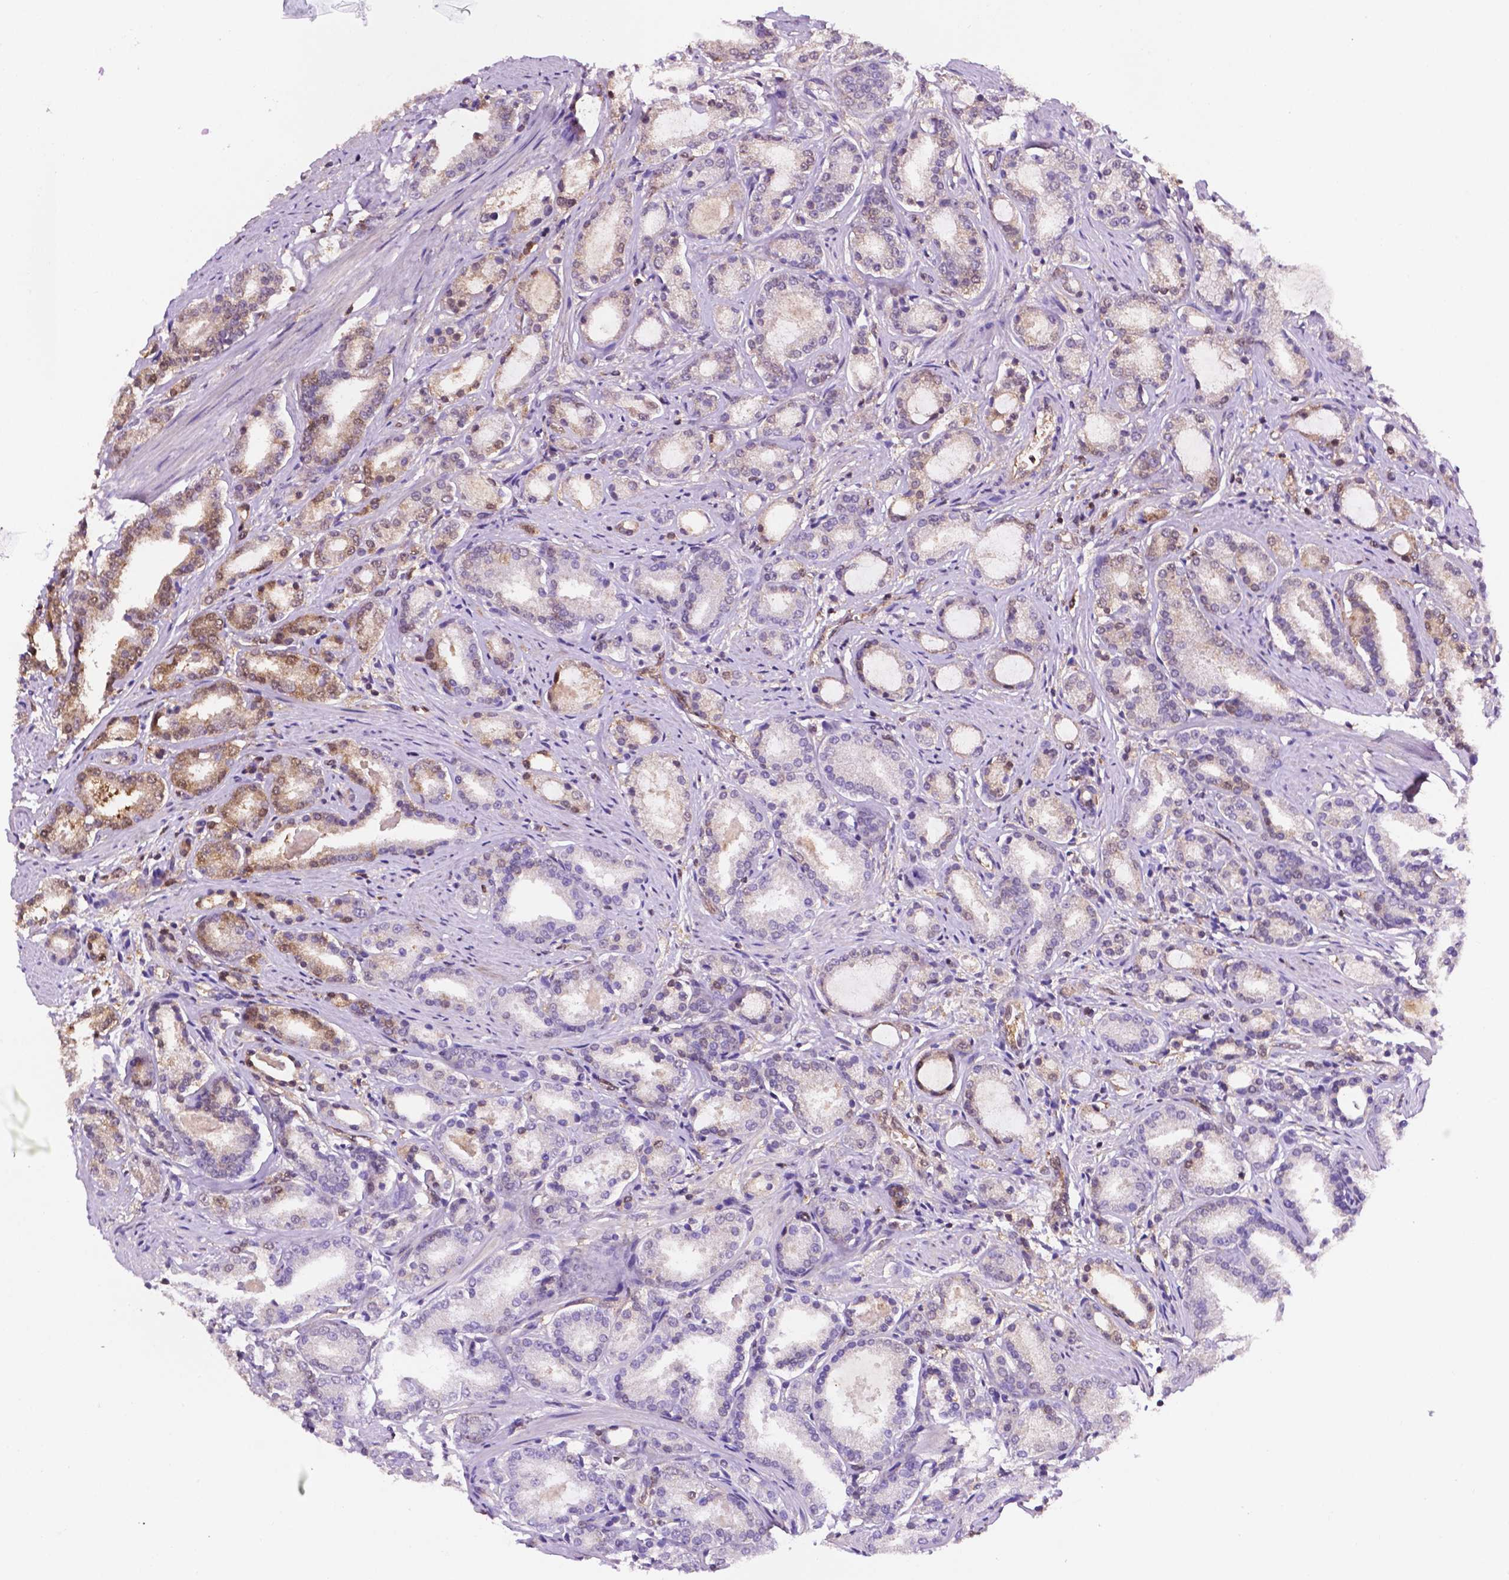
{"staining": {"intensity": "weak", "quantity": "<25%", "location": "cytoplasmic/membranous,nuclear"}, "tissue": "prostate cancer", "cell_type": "Tumor cells", "image_type": "cancer", "snomed": [{"axis": "morphology", "description": "Adenocarcinoma, High grade"}, {"axis": "topography", "description": "Prostate"}], "caption": "Tumor cells are negative for brown protein staining in prostate adenocarcinoma (high-grade).", "gene": "UBE2L6", "patient": {"sex": "male", "age": 63}}